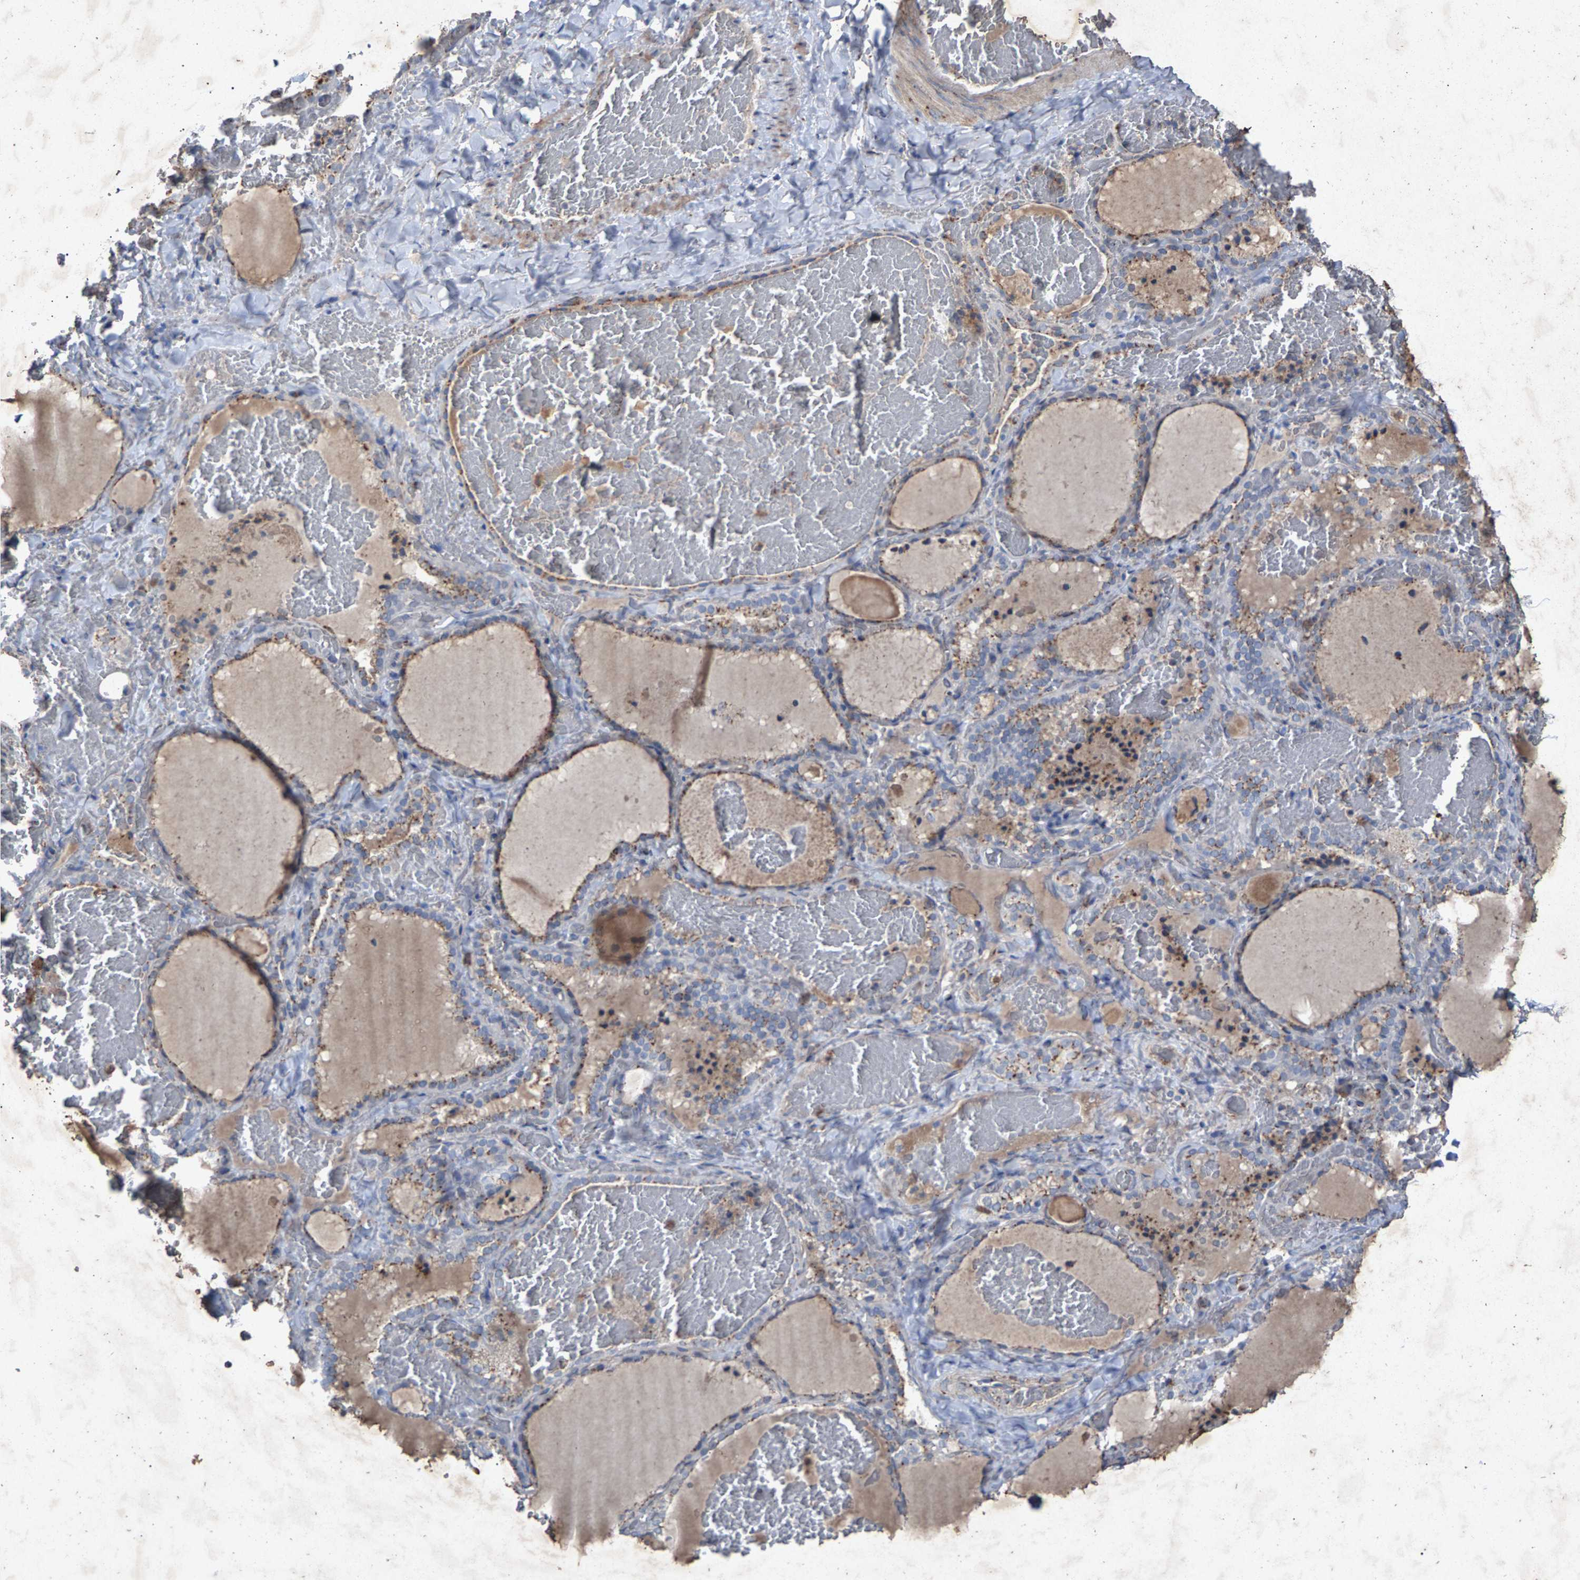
{"staining": {"intensity": "weak", "quantity": "25%-75%", "location": "cytoplasmic/membranous"}, "tissue": "thyroid gland", "cell_type": "Glandular cells", "image_type": "normal", "snomed": [{"axis": "morphology", "description": "Normal tissue, NOS"}, {"axis": "topography", "description": "Thyroid gland"}], "caption": "Glandular cells display low levels of weak cytoplasmic/membranous positivity in about 25%-75% of cells in benign human thyroid gland. (Stains: DAB in brown, nuclei in blue, Microscopy: brightfield microscopy at high magnification).", "gene": "MAN2A1", "patient": {"sex": "female", "age": 22}}